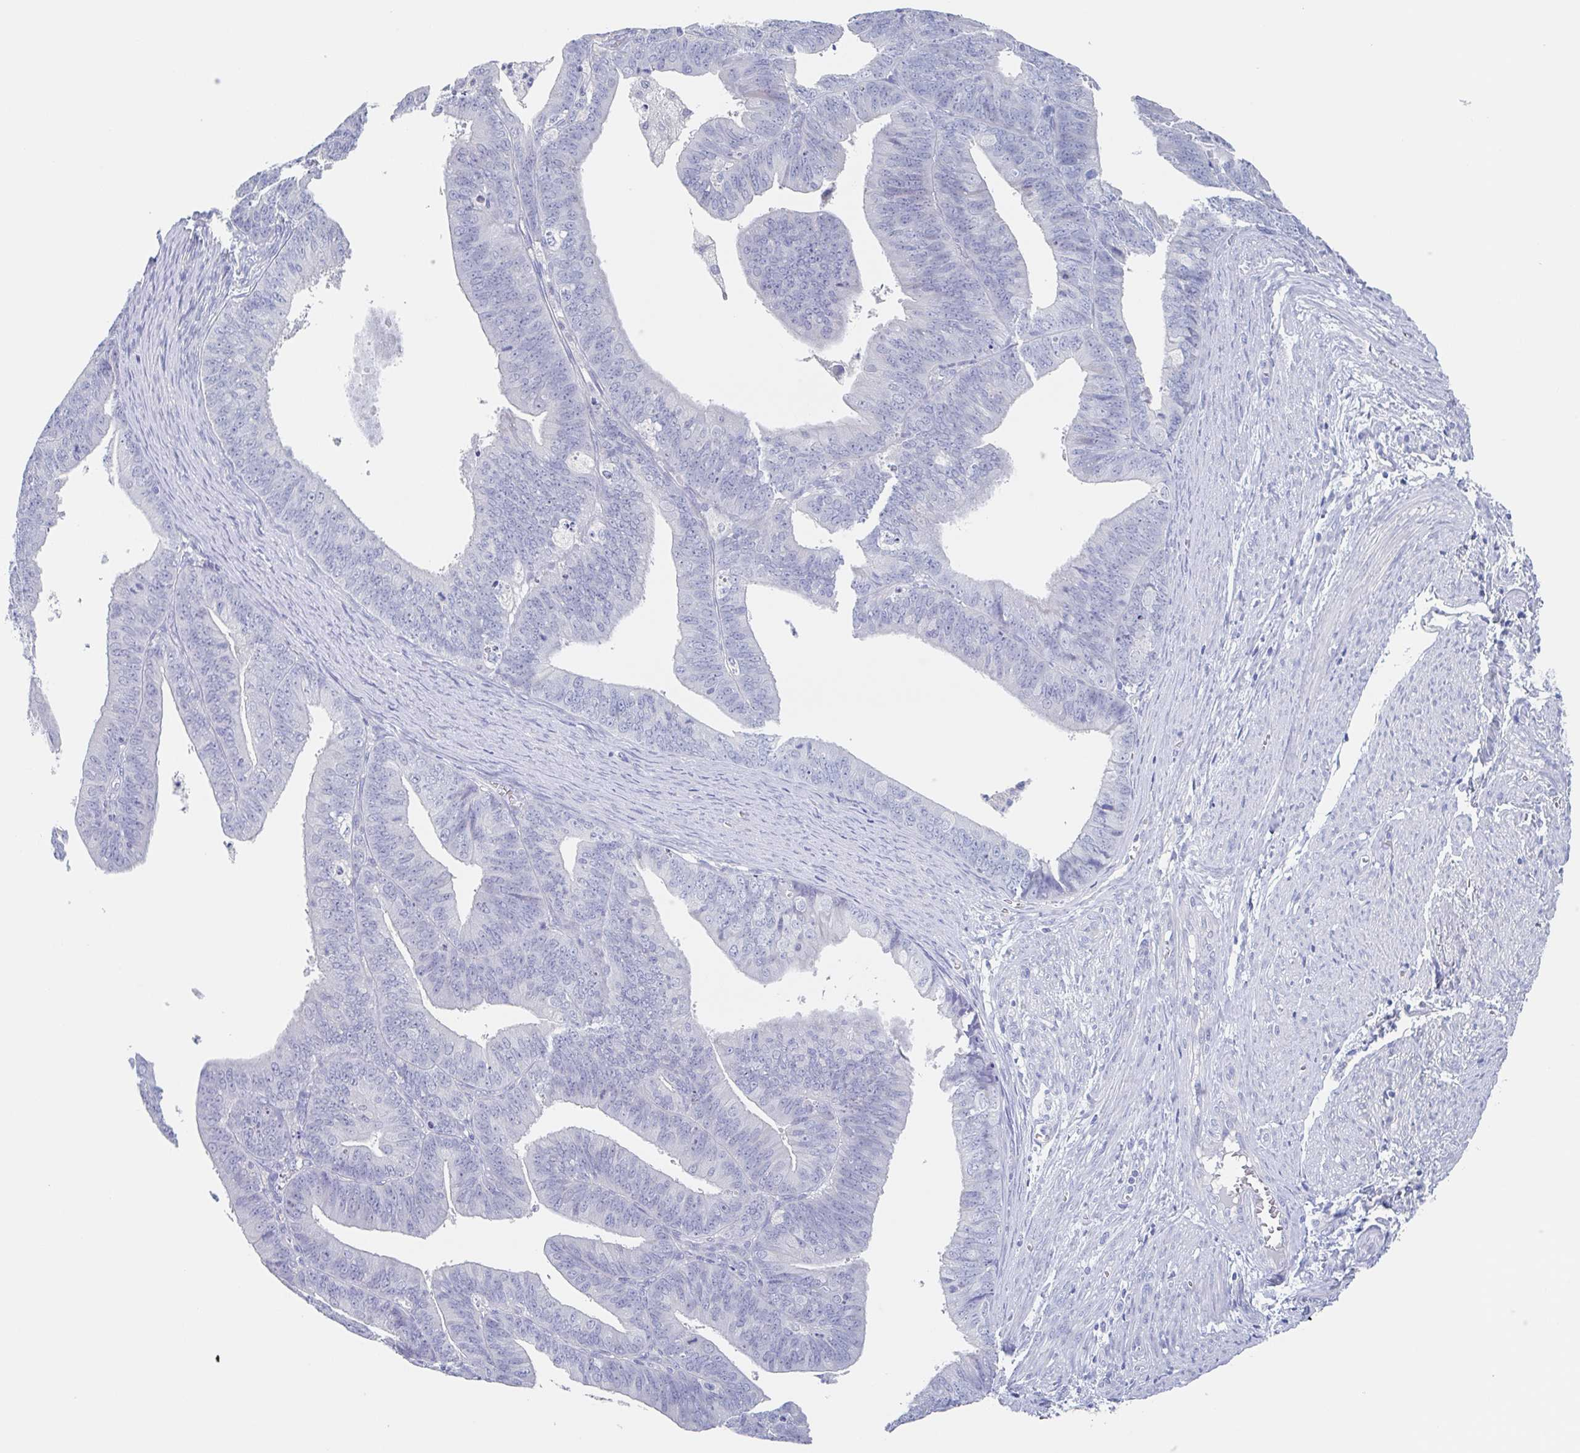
{"staining": {"intensity": "negative", "quantity": "none", "location": "none"}, "tissue": "endometrial cancer", "cell_type": "Tumor cells", "image_type": "cancer", "snomed": [{"axis": "morphology", "description": "Adenocarcinoma, NOS"}, {"axis": "topography", "description": "Endometrium"}], "caption": "Tumor cells are negative for brown protein staining in endometrial adenocarcinoma.", "gene": "NOXRED1", "patient": {"sex": "female", "age": 73}}